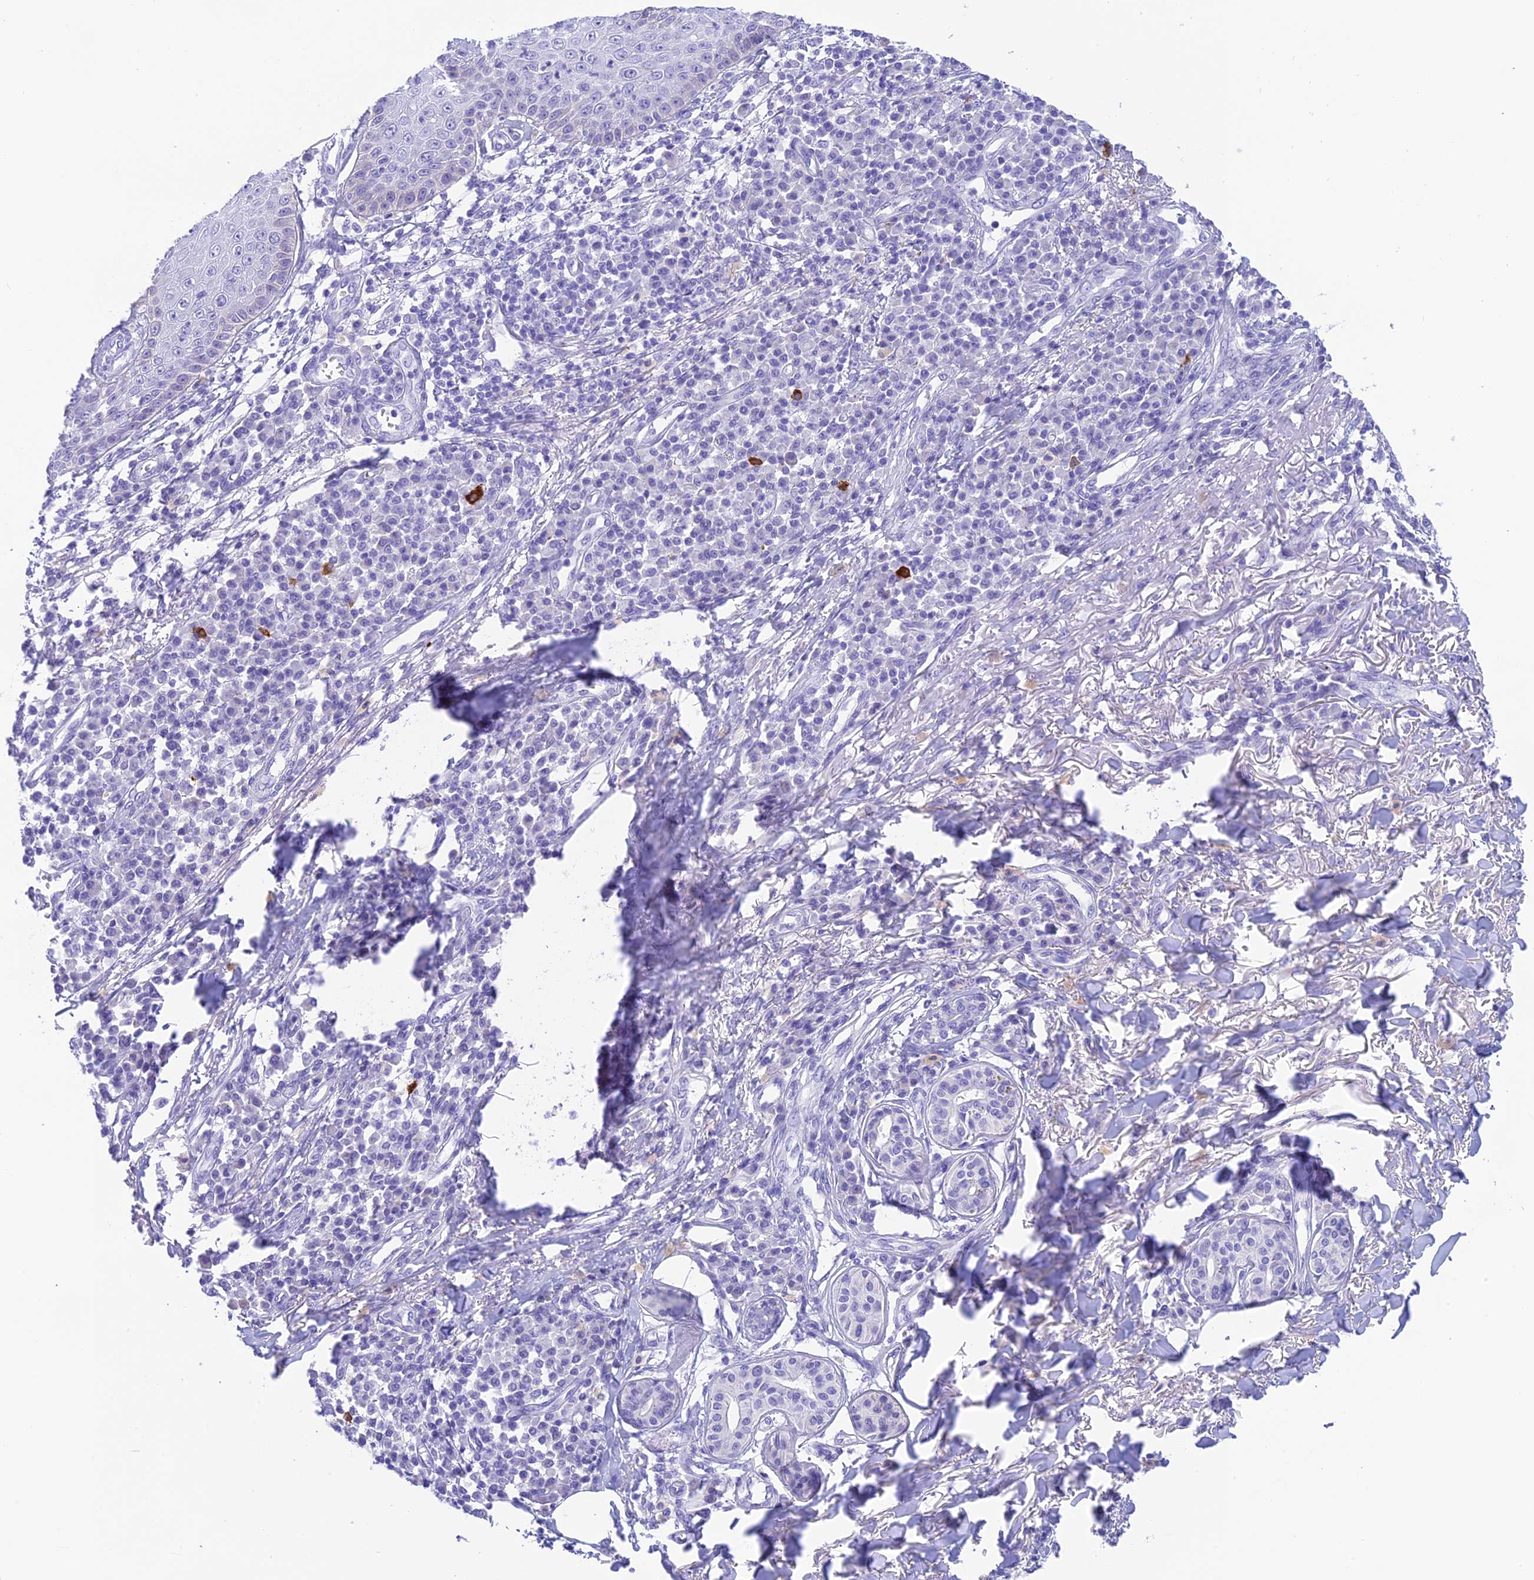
{"staining": {"intensity": "negative", "quantity": "none", "location": "none"}, "tissue": "skin cancer", "cell_type": "Tumor cells", "image_type": "cancer", "snomed": [{"axis": "morphology", "description": "Squamous cell carcinoma, NOS"}, {"axis": "topography", "description": "Skin"}], "caption": "A micrograph of human skin cancer (squamous cell carcinoma) is negative for staining in tumor cells. (IHC, brightfield microscopy, high magnification).", "gene": "KDELR3", "patient": {"sex": "male", "age": 71}}